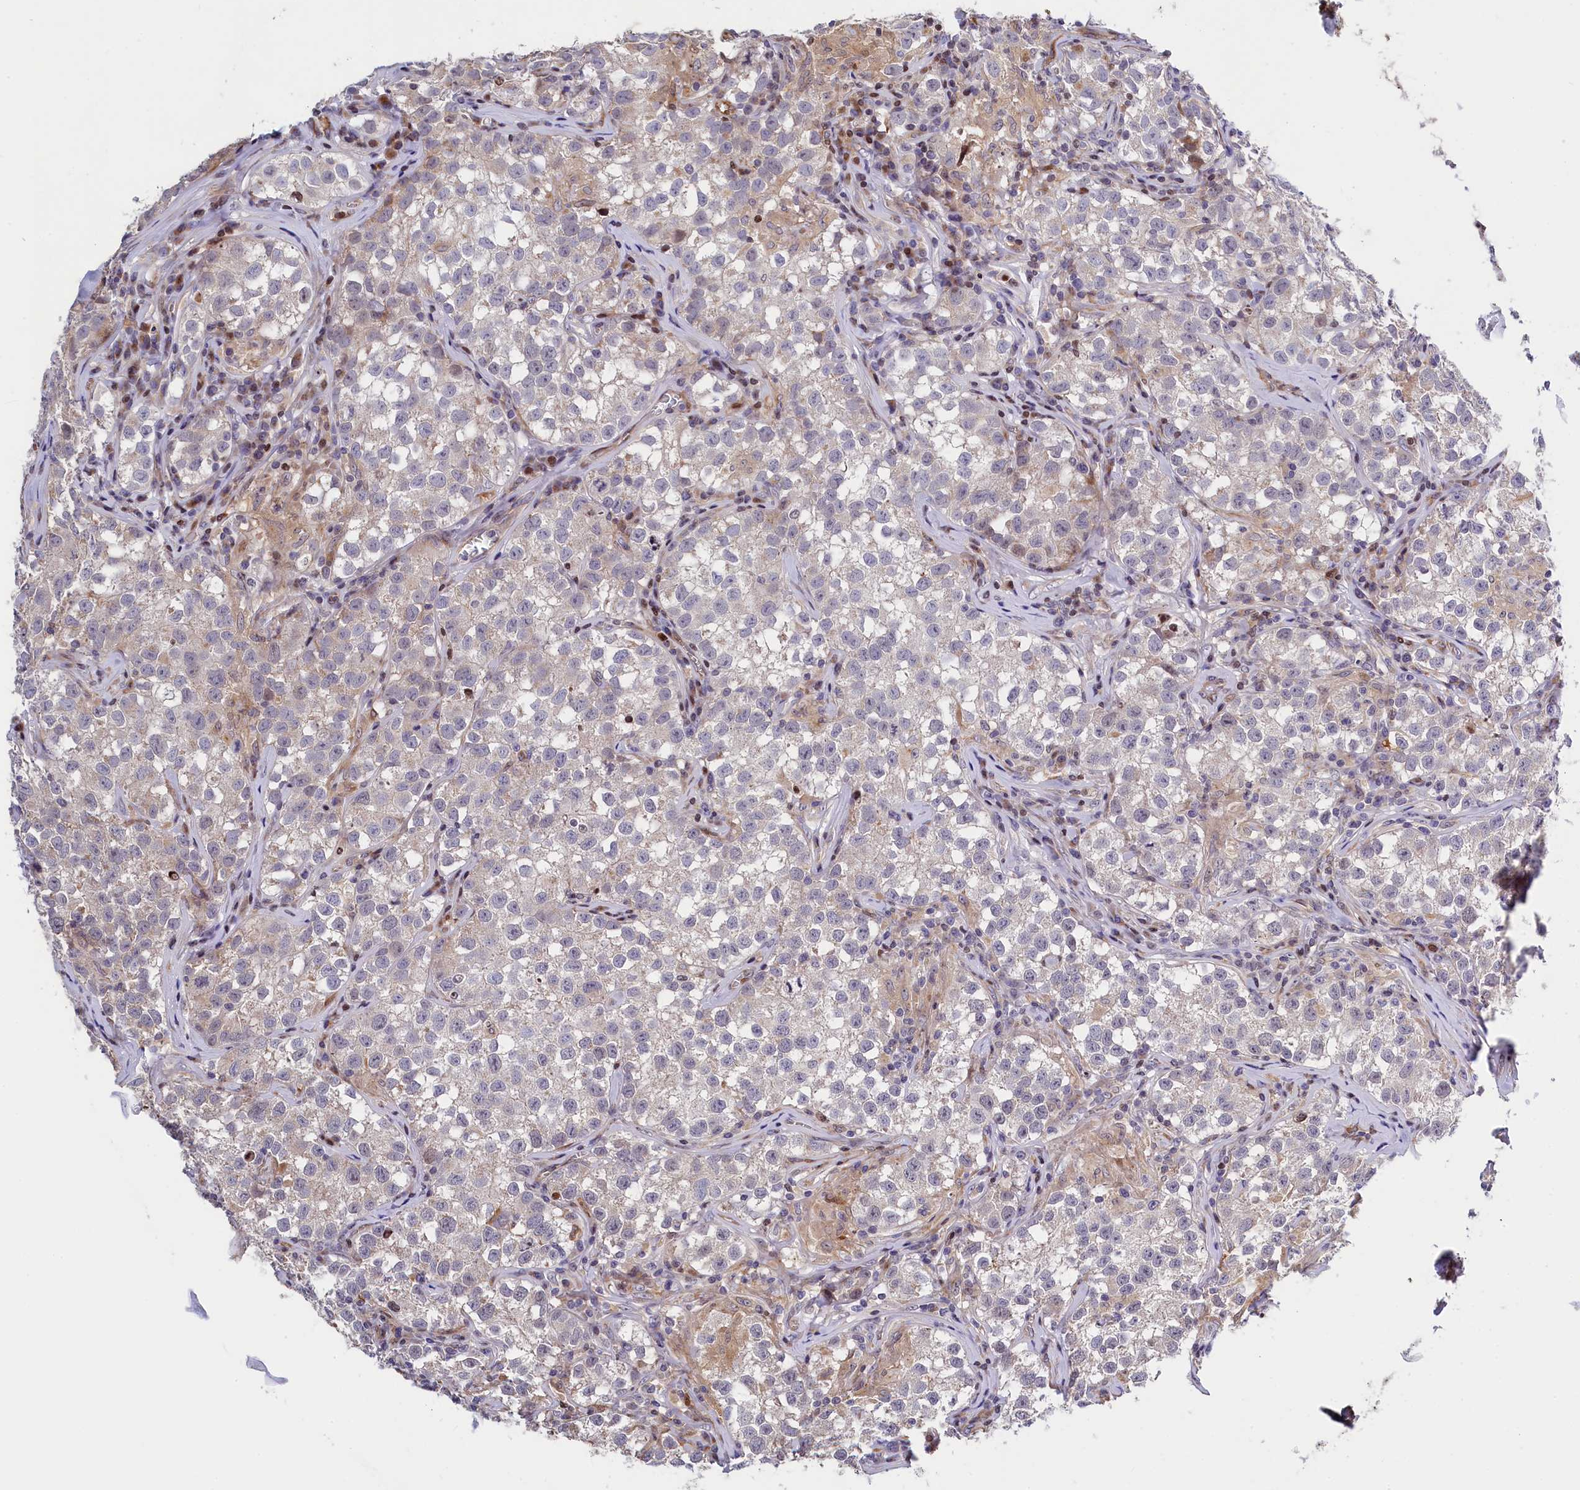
{"staining": {"intensity": "negative", "quantity": "none", "location": "none"}, "tissue": "testis cancer", "cell_type": "Tumor cells", "image_type": "cancer", "snomed": [{"axis": "morphology", "description": "Seminoma, NOS"}, {"axis": "morphology", "description": "Carcinoma, Embryonal, NOS"}, {"axis": "topography", "description": "Testis"}], "caption": "This is an IHC photomicrograph of testis seminoma. There is no staining in tumor cells.", "gene": "TGDS", "patient": {"sex": "male", "age": 43}}